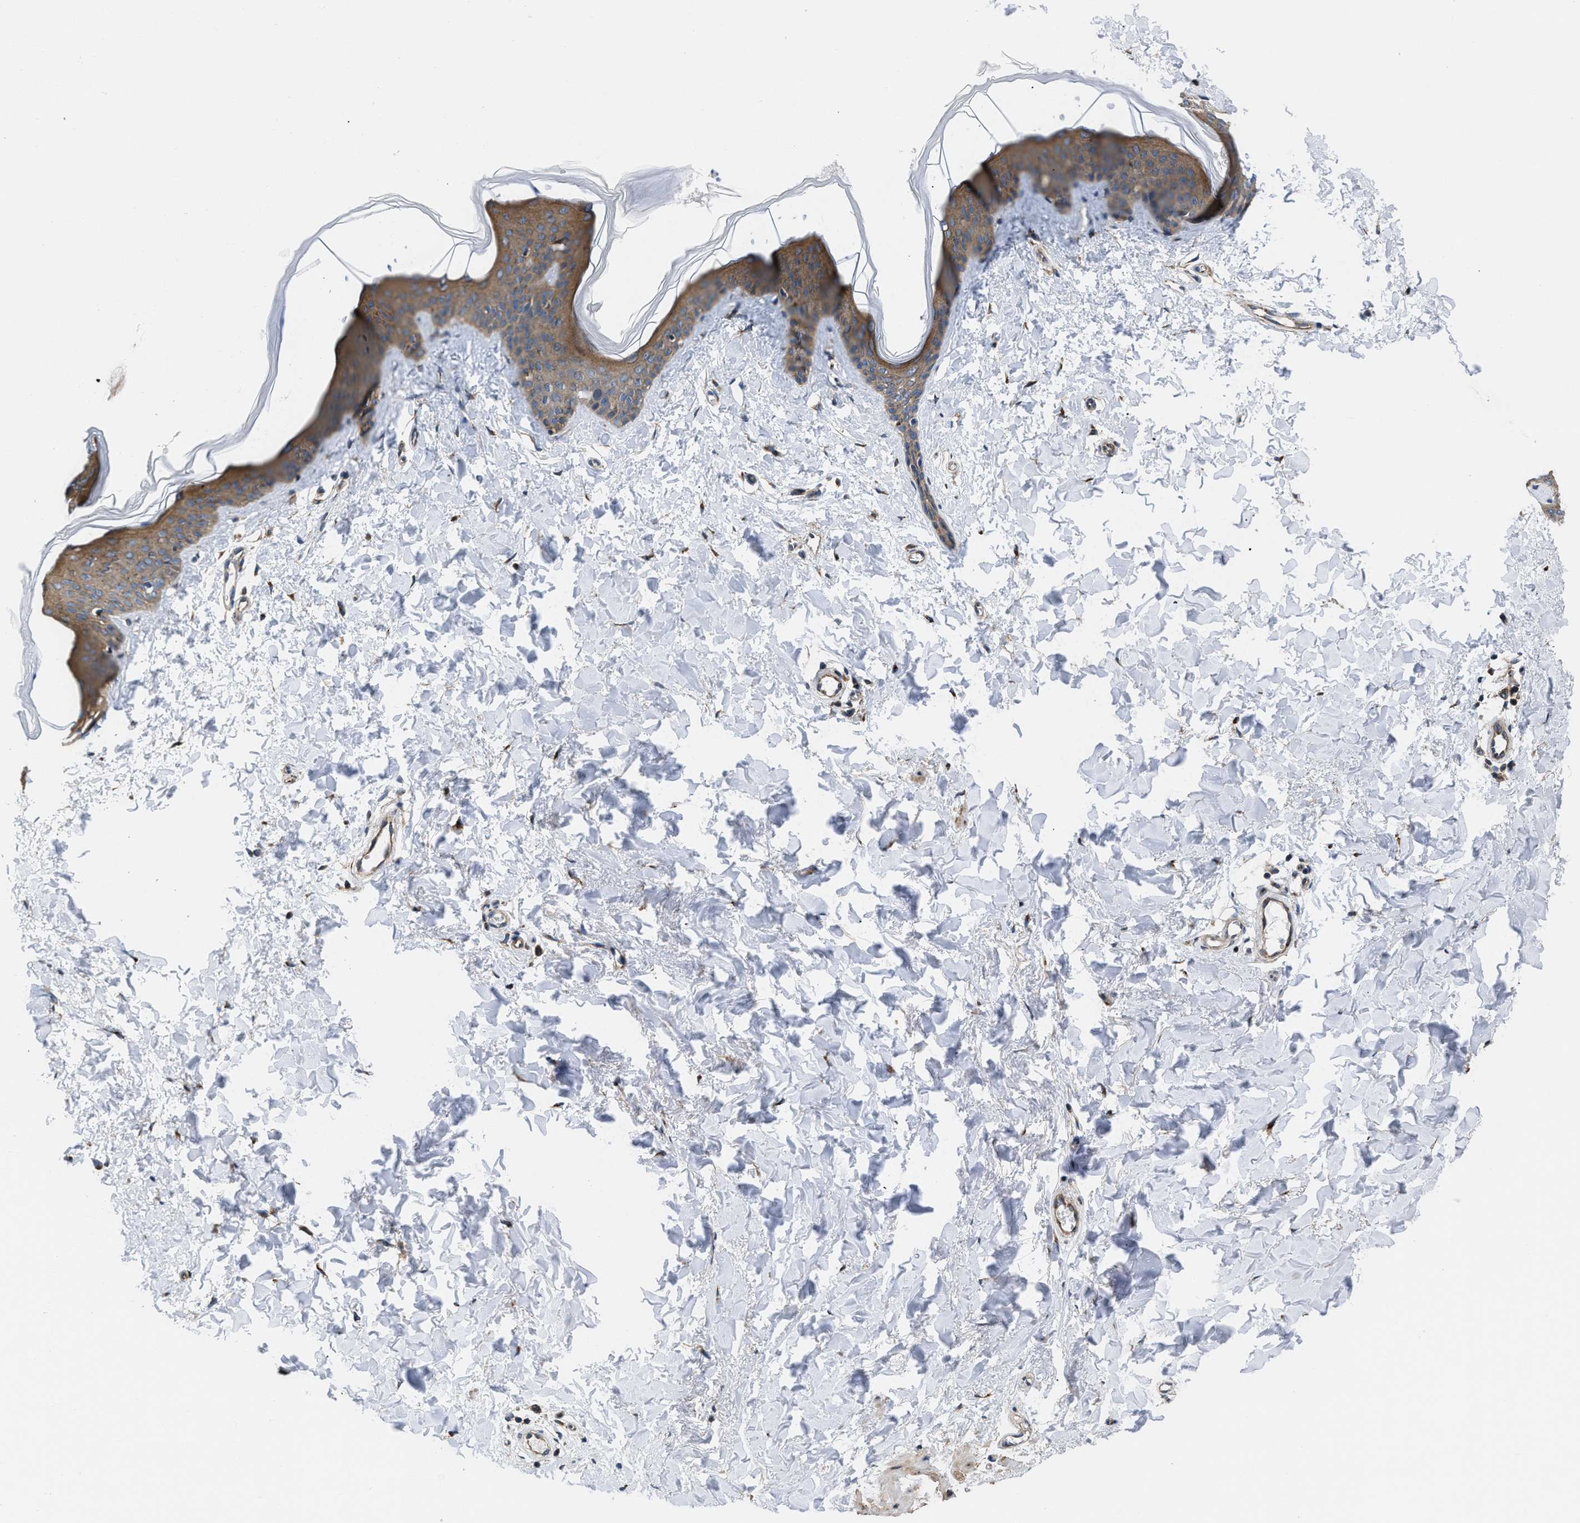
{"staining": {"intensity": "moderate", "quantity": ">75%", "location": "cytoplasmic/membranous"}, "tissue": "skin", "cell_type": "Fibroblasts", "image_type": "normal", "snomed": [{"axis": "morphology", "description": "Normal tissue, NOS"}, {"axis": "topography", "description": "Skin"}], "caption": "Immunohistochemistry image of normal human skin stained for a protein (brown), which exhibits medium levels of moderate cytoplasmic/membranous staining in about >75% of fibroblasts.", "gene": "CEP128", "patient": {"sex": "female", "age": 17}}